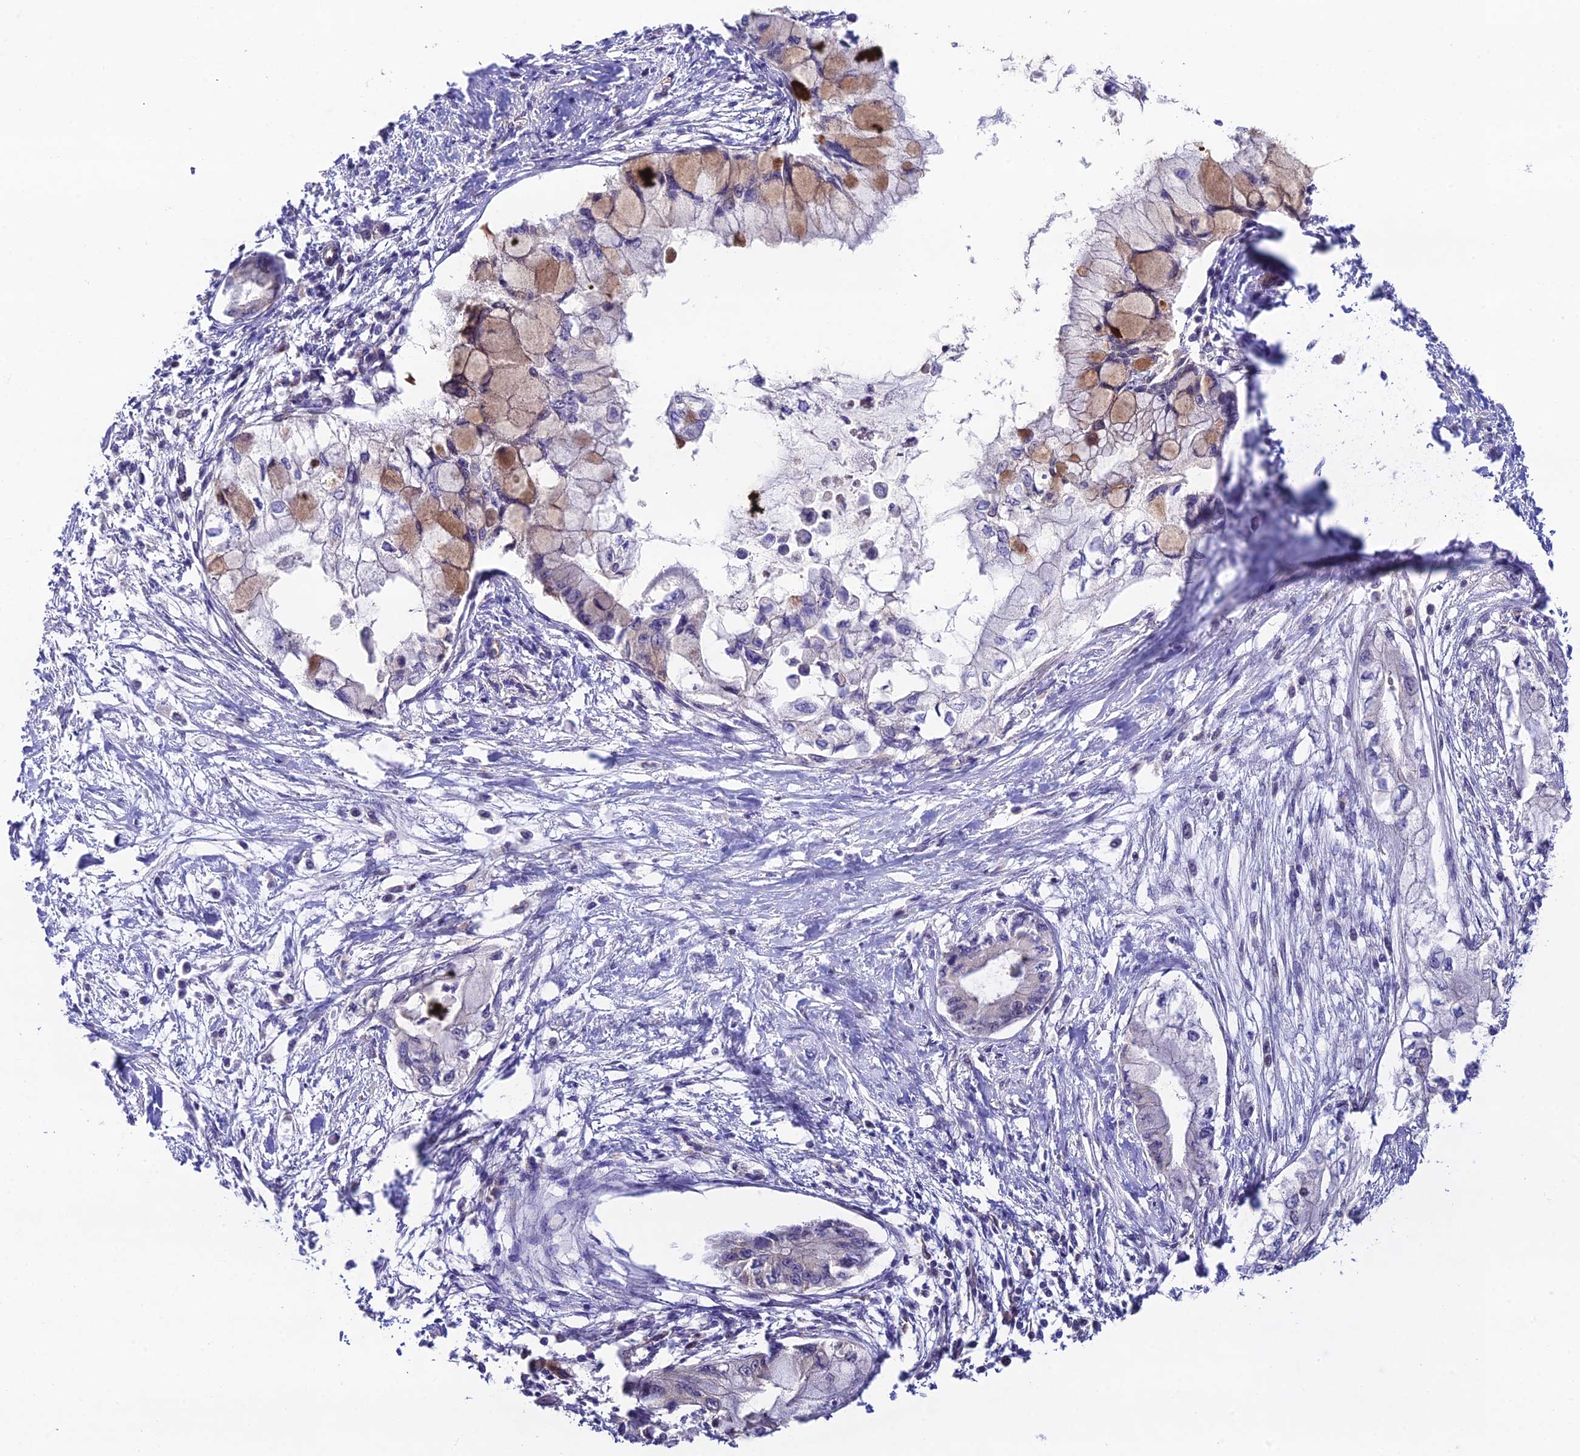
{"staining": {"intensity": "weak", "quantity": "<25%", "location": "cytoplasmic/membranous"}, "tissue": "pancreatic cancer", "cell_type": "Tumor cells", "image_type": "cancer", "snomed": [{"axis": "morphology", "description": "Adenocarcinoma, NOS"}, {"axis": "topography", "description": "Pancreas"}], "caption": "Pancreatic cancer (adenocarcinoma) stained for a protein using IHC shows no expression tumor cells.", "gene": "TRIM40", "patient": {"sex": "male", "age": 48}}